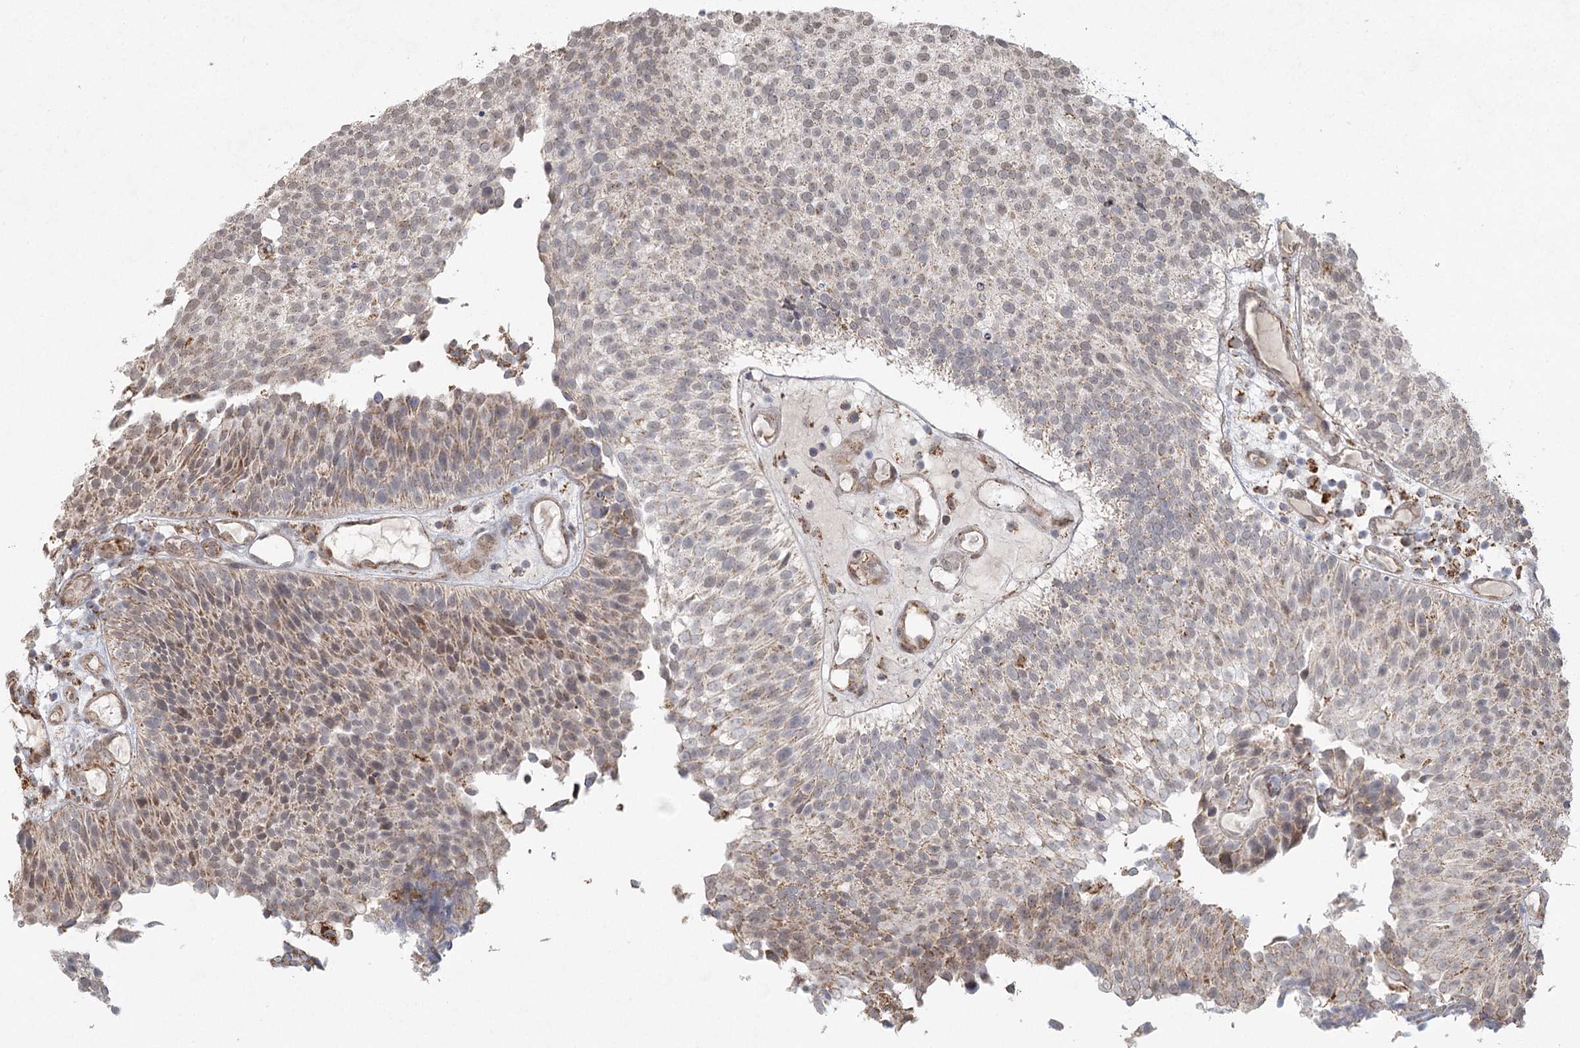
{"staining": {"intensity": "weak", "quantity": ">75%", "location": "cytoplasmic/membranous,nuclear"}, "tissue": "urothelial cancer", "cell_type": "Tumor cells", "image_type": "cancer", "snomed": [{"axis": "morphology", "description": "Urothelial carcinoma, Low grade"}, {"axis": "topography", "description": "Urinary bladder"}], "caption": "Tumor cells show low levels of weak cytoplasmic/membranous and nuclear positivity in about >75% of cells in human urothelial carcinoma (low-grade).", "gene": "LACTB", "patient": {"sex": "male", "age": 86}}